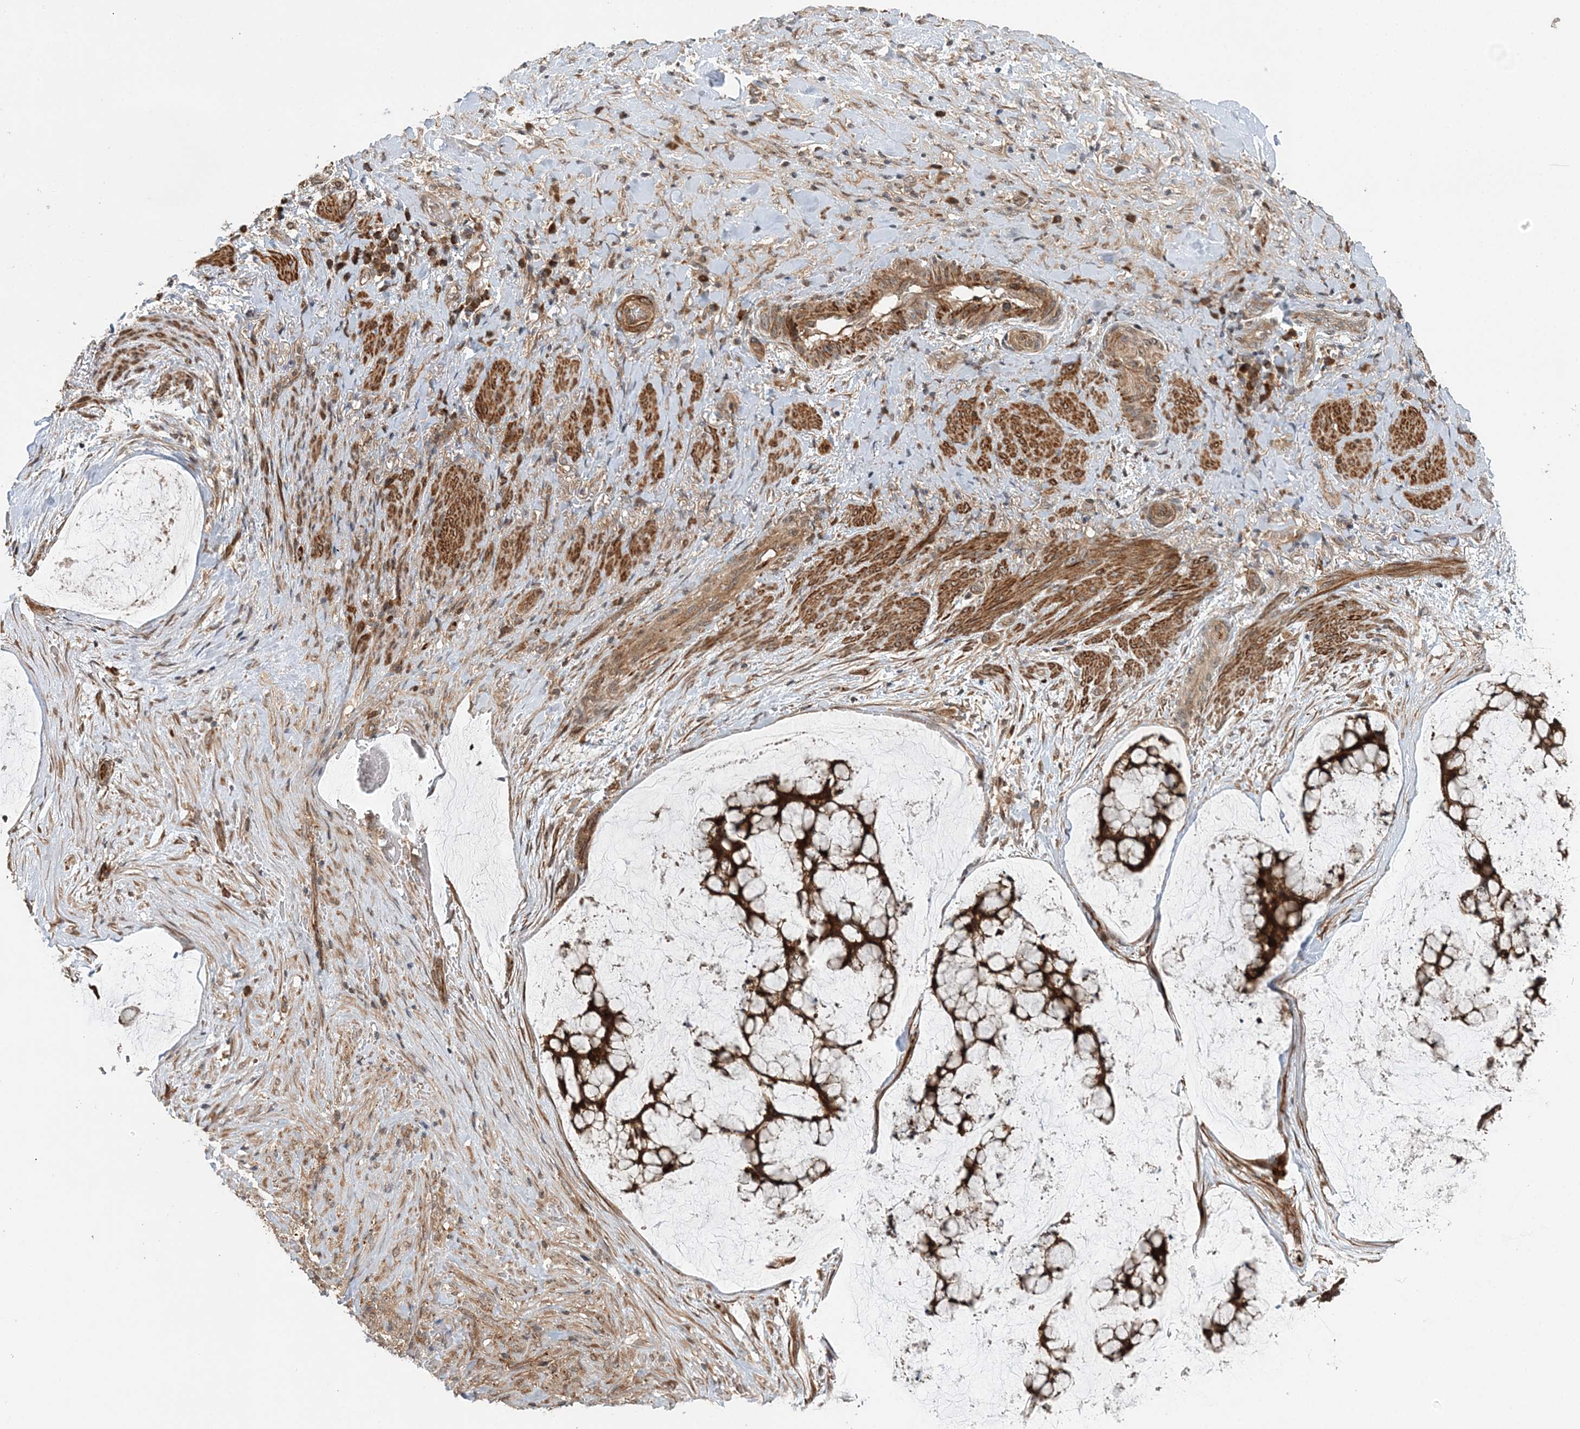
{"staining": {"intensity": "moderate", "quantity": ">75%", "location": "cytoplasmic/membranous,nuclear"}, "tissue": "ovarian cancer", "cell_type": "Tumor cells", "image_type": "cancer", "snomed": [{"axis": "morphology", "description": "Cystadenocarcinoma, mucinous, NOS"}, {"axis": "topography", "description": "Ovary"}], "caption": "Ovarian mucinous cystadenocarcinoma was stained to show a protein in brown. There is medium levels of moderate cytoplasmic/membranous and nuclear positivity in about >75% of tumor cells.", "gene": "UBTD2", "patient": {"sex": "female", "age": 42}}